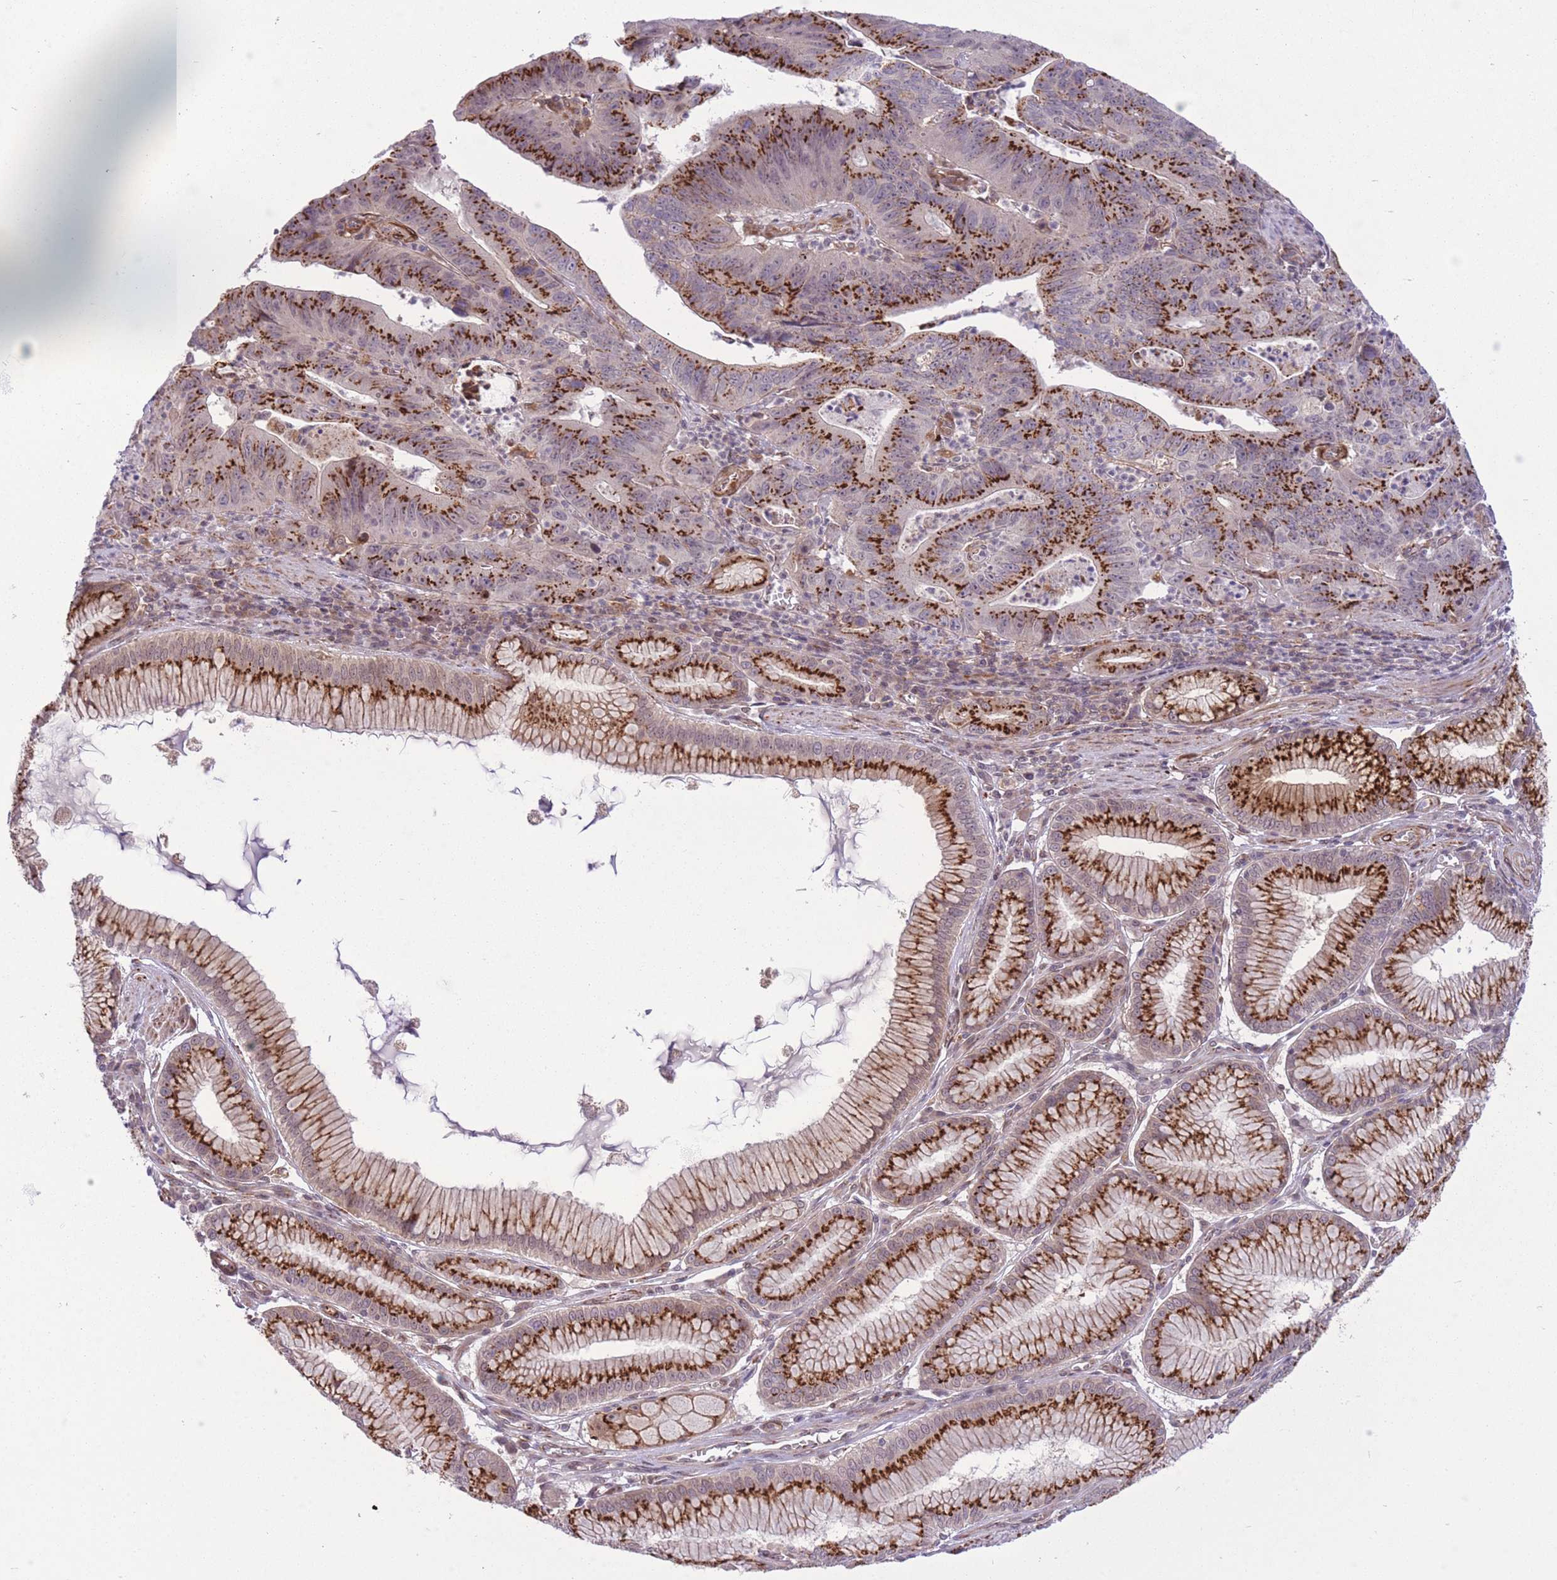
{"staining": {"intensity": "strong", "quantity": ">75%", "location": "cytoplasmic/membranous"}, "tissue": "stomach cancer", "cell_type": "Tumor cells", "image_type": "cancer", "snomed": [{"axis": "morphology", "description": "Adenocarcinoma, NOS"}, {"axis": "topography", "description": "Stomach"}], "caption": "Stomach adenocarcinoma was stained to show a protein in brown. There is high levels of strong cytoplasmic/membranous expression in about >75% of tumor cells. (DAB (3,3'-diaminobenzidine) IHC, brown staining for protein, blue staining for nuclei).", "gene": "ZBED5", "patient": {"sex": "male", "age": 59}}